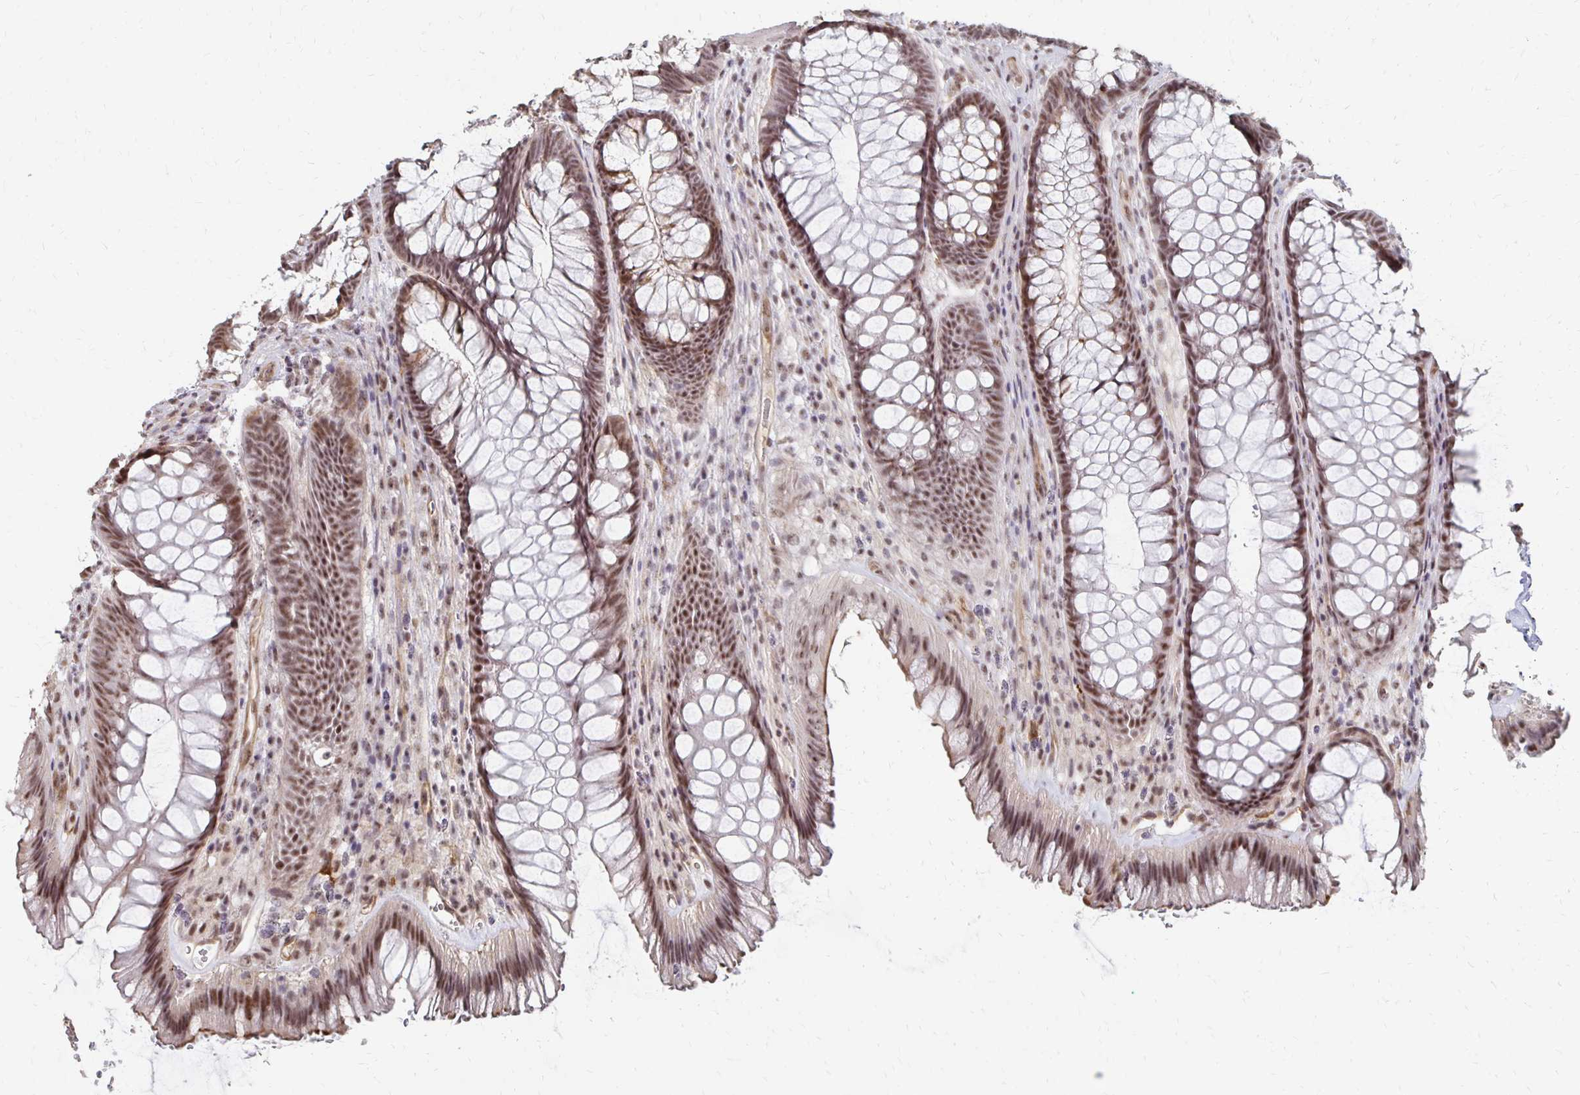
{"staining": {"intensity": "moderate", "quantity": ">75%", "location": "nuclear"}, "tissue": "rectum", "cell_type": "Glandular cells", "image_type": "normal", "snomed": [{"axis": "morphology", "description": "Normal tissue, NOS"}, {"axis": "topography", "description": "Rectum"}], "caption": "Glandular cells display medium levels of moderate nuclear staining in approximately >75% of cells in unremarkable human rectum.", "gene": "CLASRP", "patient": {"sex": "male", "age": 53}}